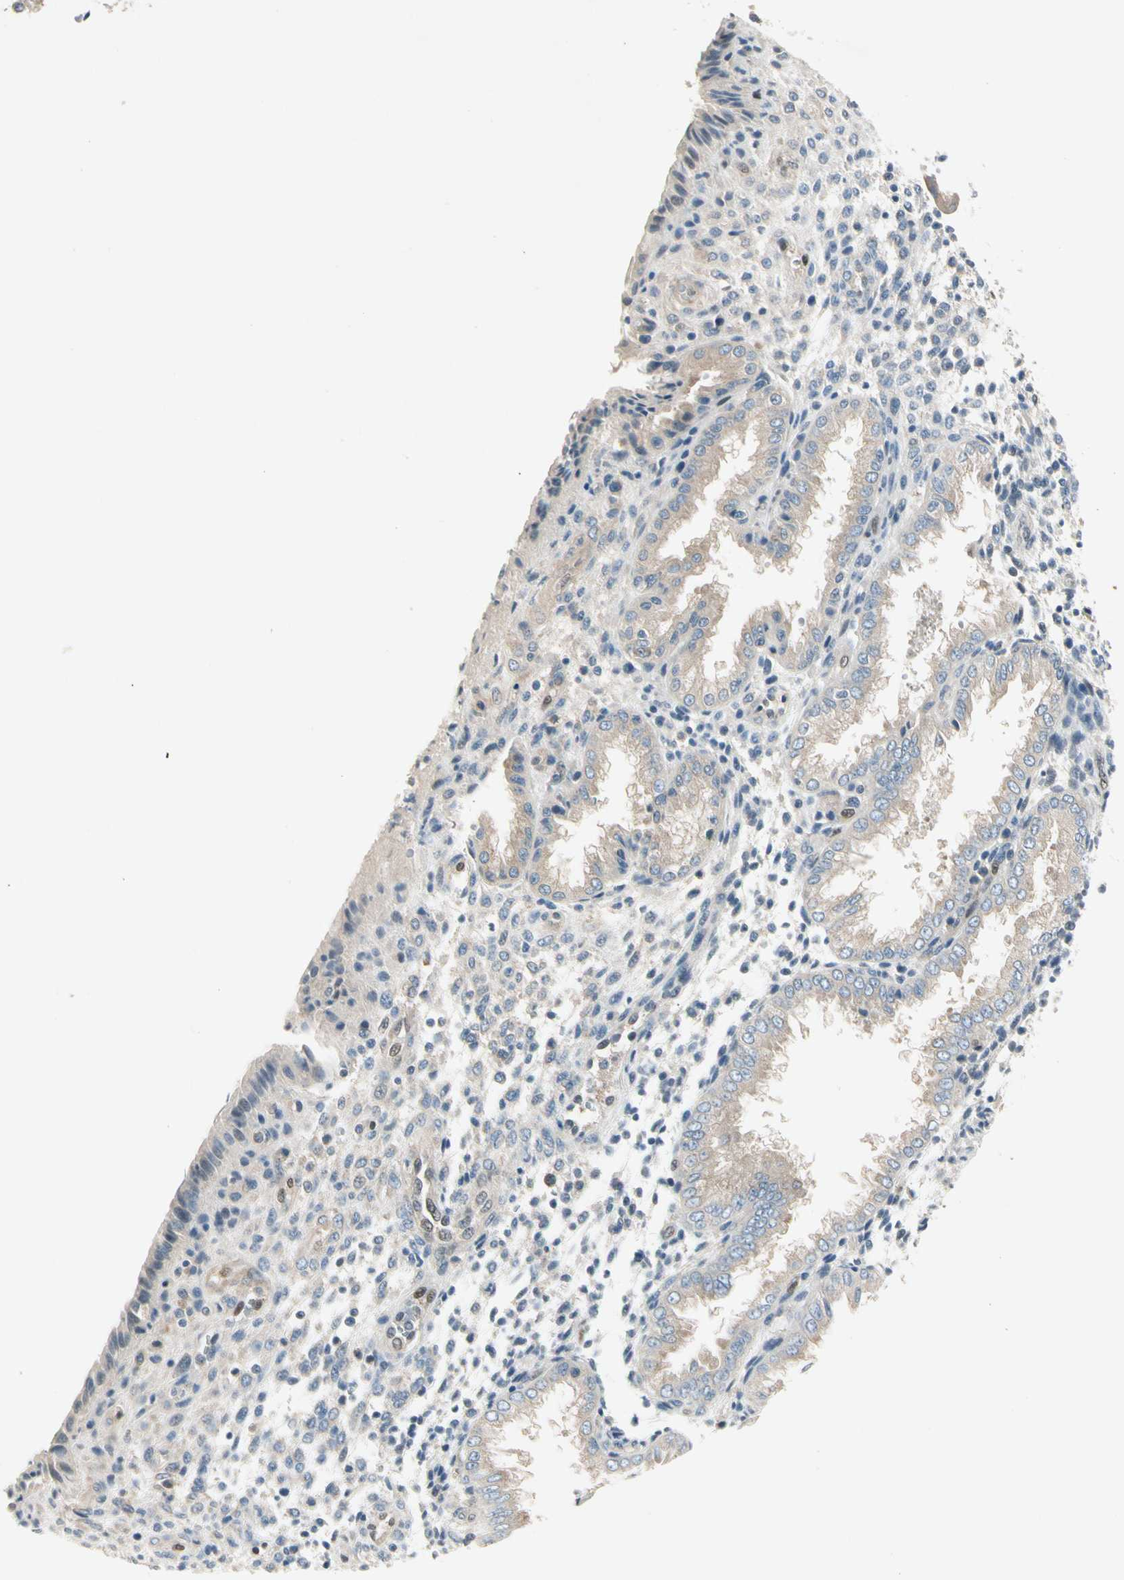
{"staining": {"intensity": "weak", "quantity": "25%-75%", "location": "cytoplasmic/membranous,nuclear"}, "tissue": "endometrium", "cell_type": "Cells in endometrial stroma", "image_type": "normal", "snomed": [{"axis": "morphology", "description": "Normal tissue, NOS"}, {"axis": "topography", "description": "Endometrium"}], "caption": "Cells in endometrial stroma display weak cytoplasmic/membranous,nuclear staining in approximately 25%-75% of cells in unremarkable endometrium. (IHC, brightfield microscopy, high magnification).", "gene": "IL1R1", "patient": {"sex": "female", "age": 33}}